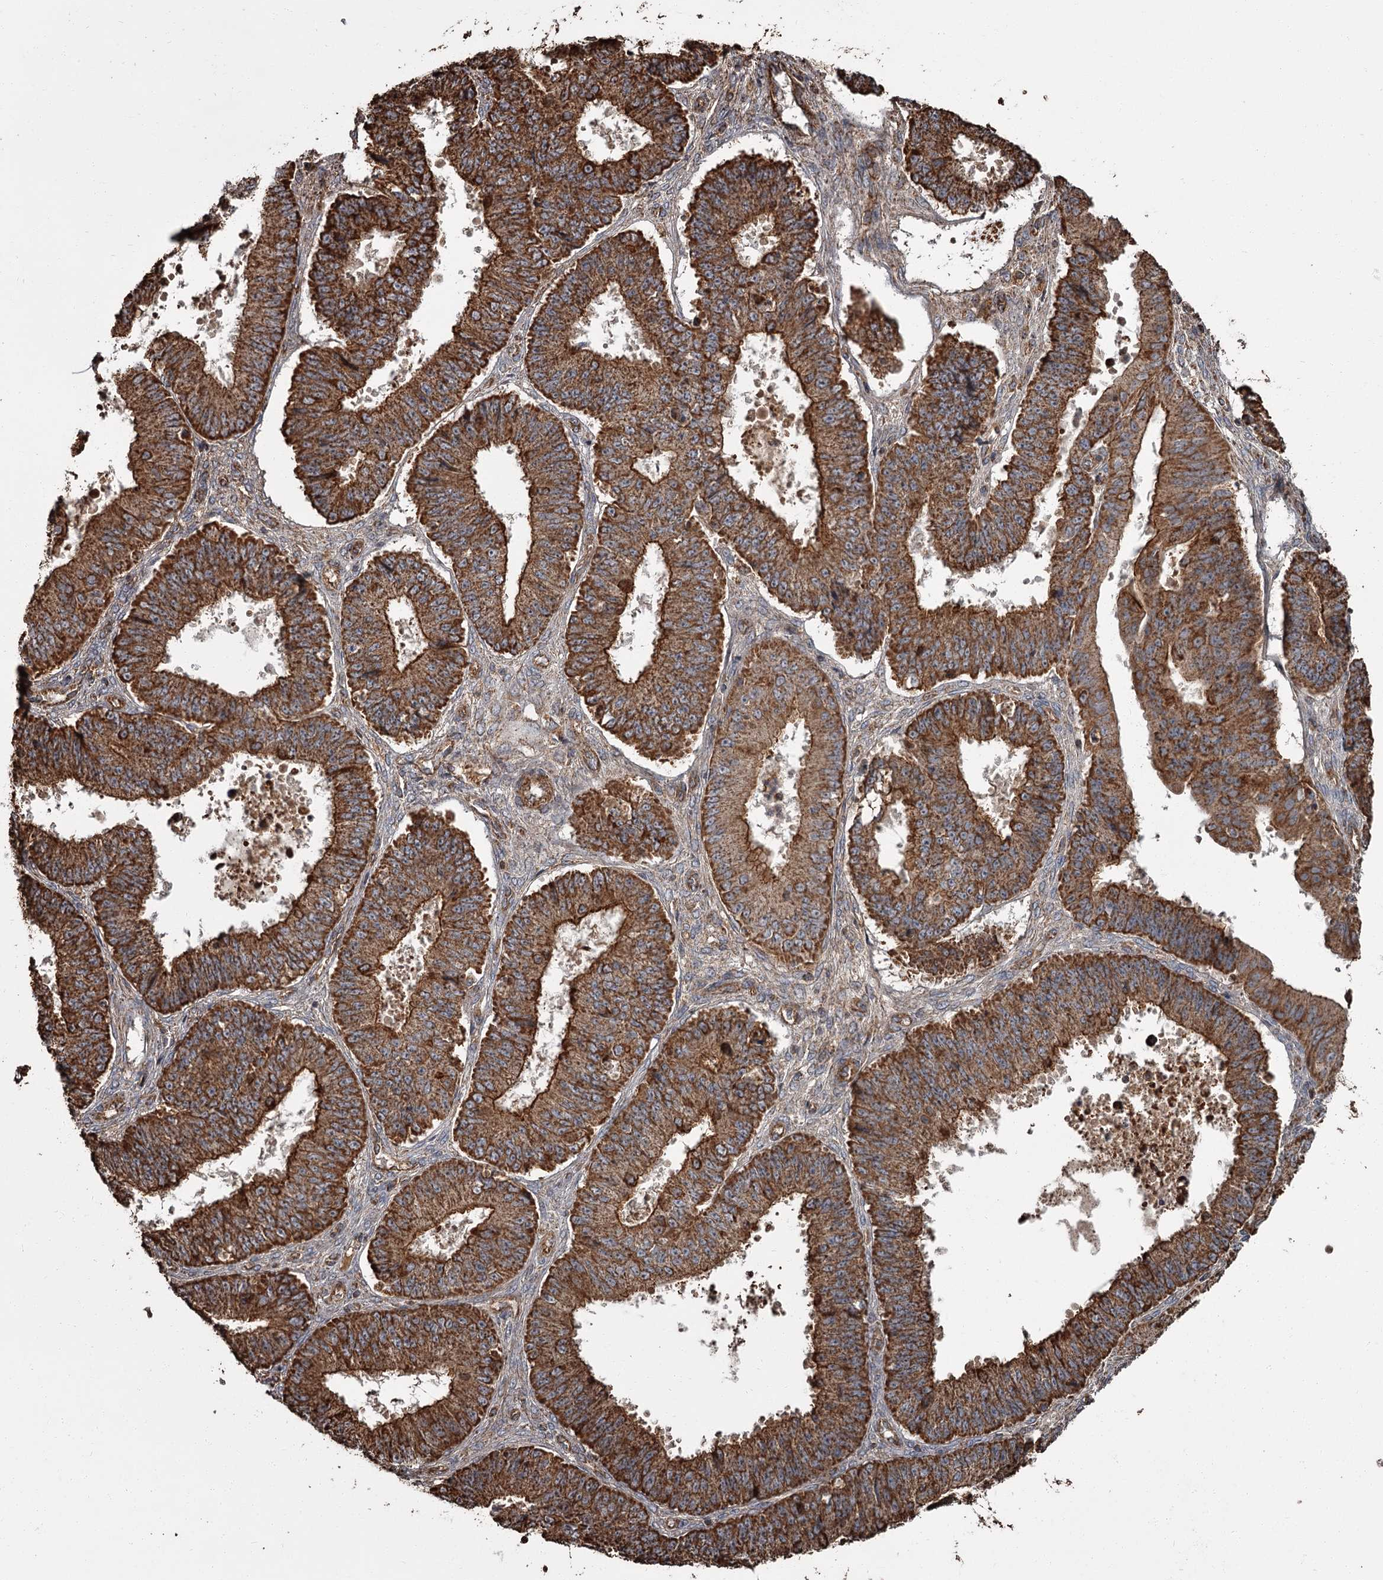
{"staining": {"intensity": "strong", "quantity": ">75%", "location": "cytoplasmic/membranous"}, "tissue": "ovarian cancer", "cell_type": "Tumor cells", "image_type": "cancer", "snomed": [{"axis": "morphology", "description": "Carcinoma, endometroid"}, {"axis": "topography", "description": "Appendix"}, {"axis": "topography", "description": "Ovary"}], "caption": "A histopathology image showing strong cytoplasmic/membranous staining in approximately >75% of tumor cells in ovarian cancer (endometroid carcinoma), as visualized by brown immunohistochemical staining.", "gene": "THAP9", "patient": {"sex": "female", "age": 42}}